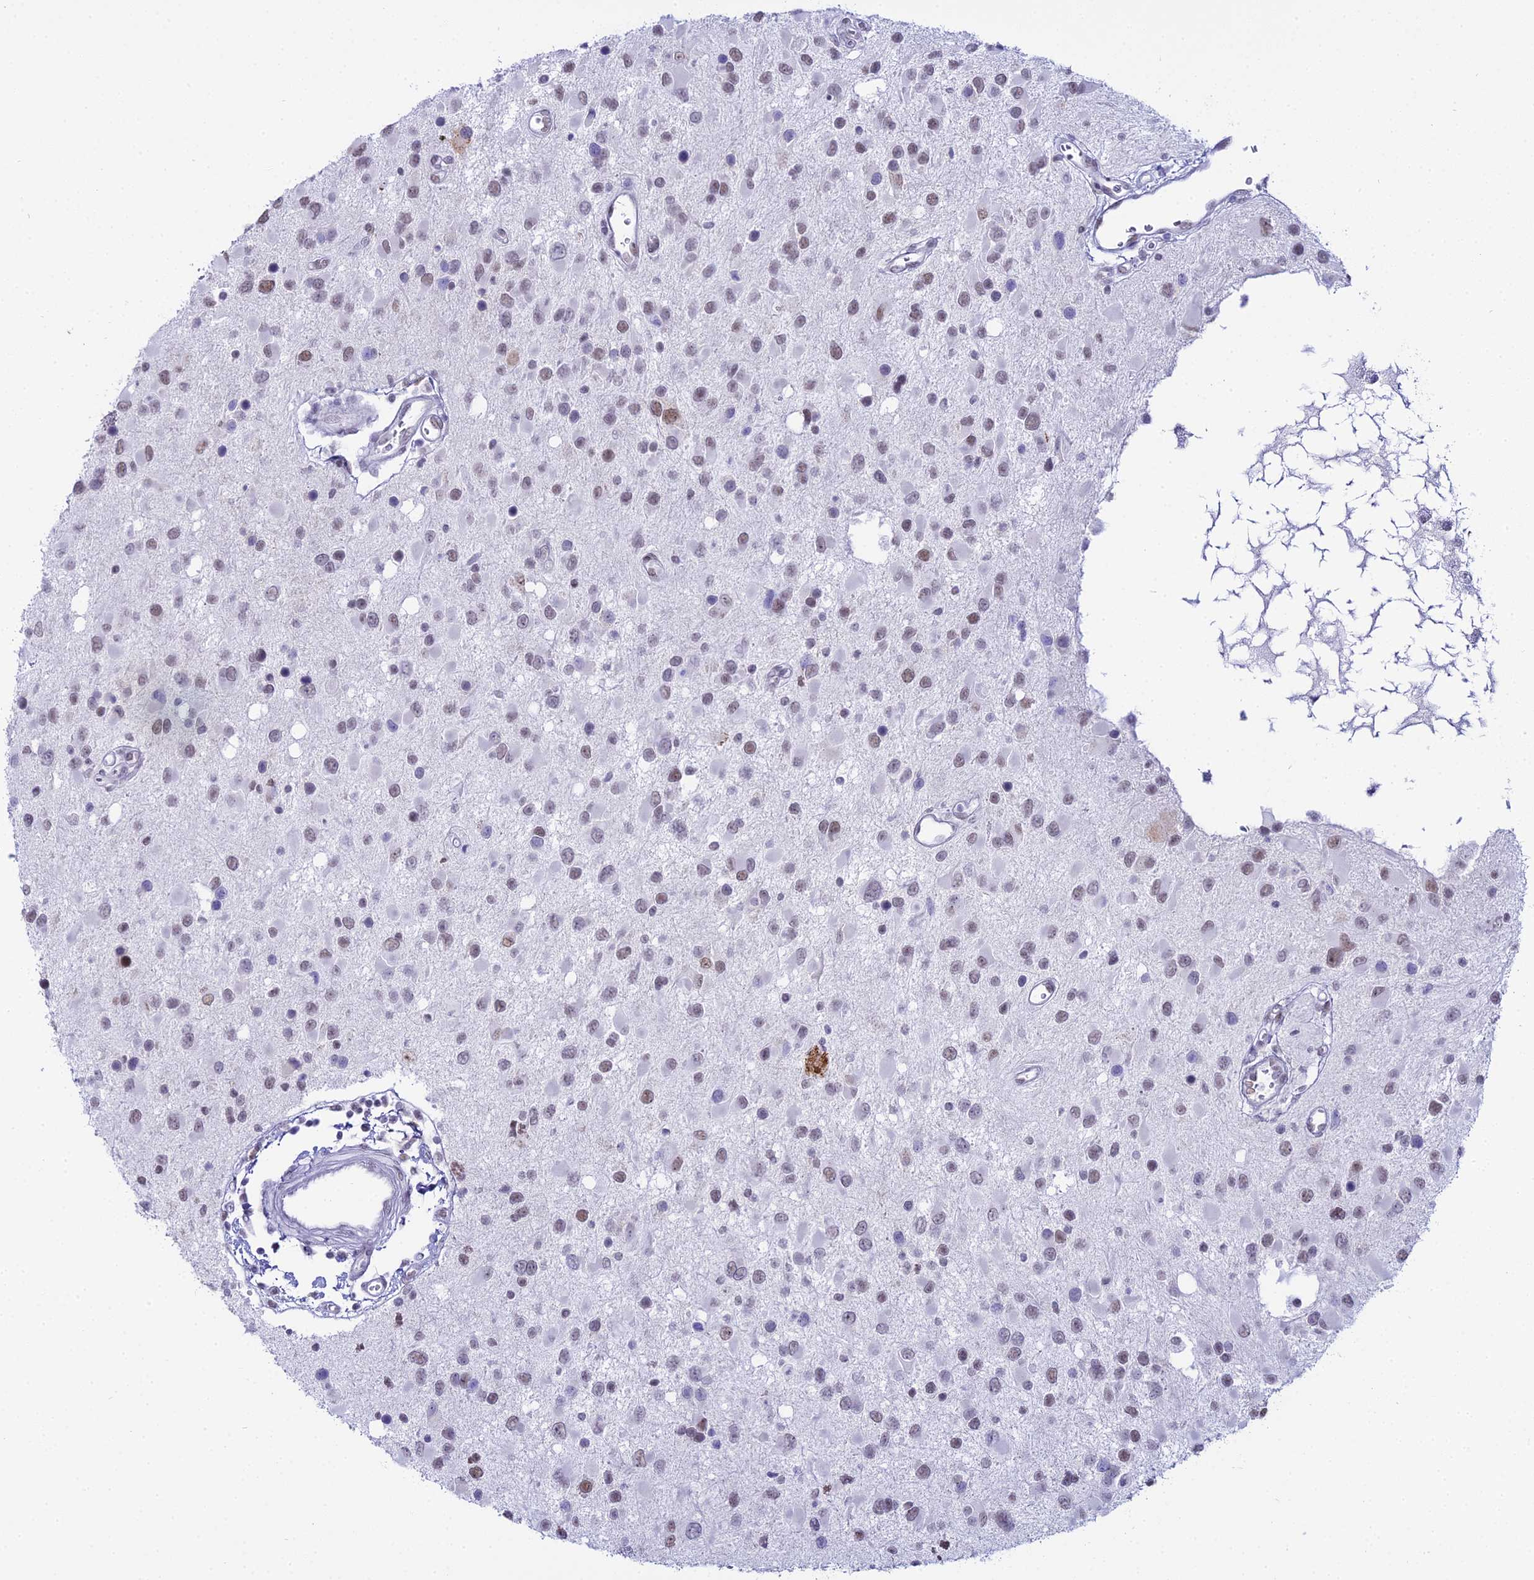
{"staining": {"intensity": "weak", "quantity": "<25%", "location": "nuclear"}, "tissue": "glioma", "cell_type": "Tumor cells", "image_type": "cancer", "snomed": [{"axis": "morphology", "description": "Glioma, malignant, High grade"}, {"axis": "topography", "description": "Brain"}], "caption": "Immunohistochemistry of glioma reveals no expression in tumor cells.", "gene": "RBM12", "patient": {"sex": "male", "age": 53}}